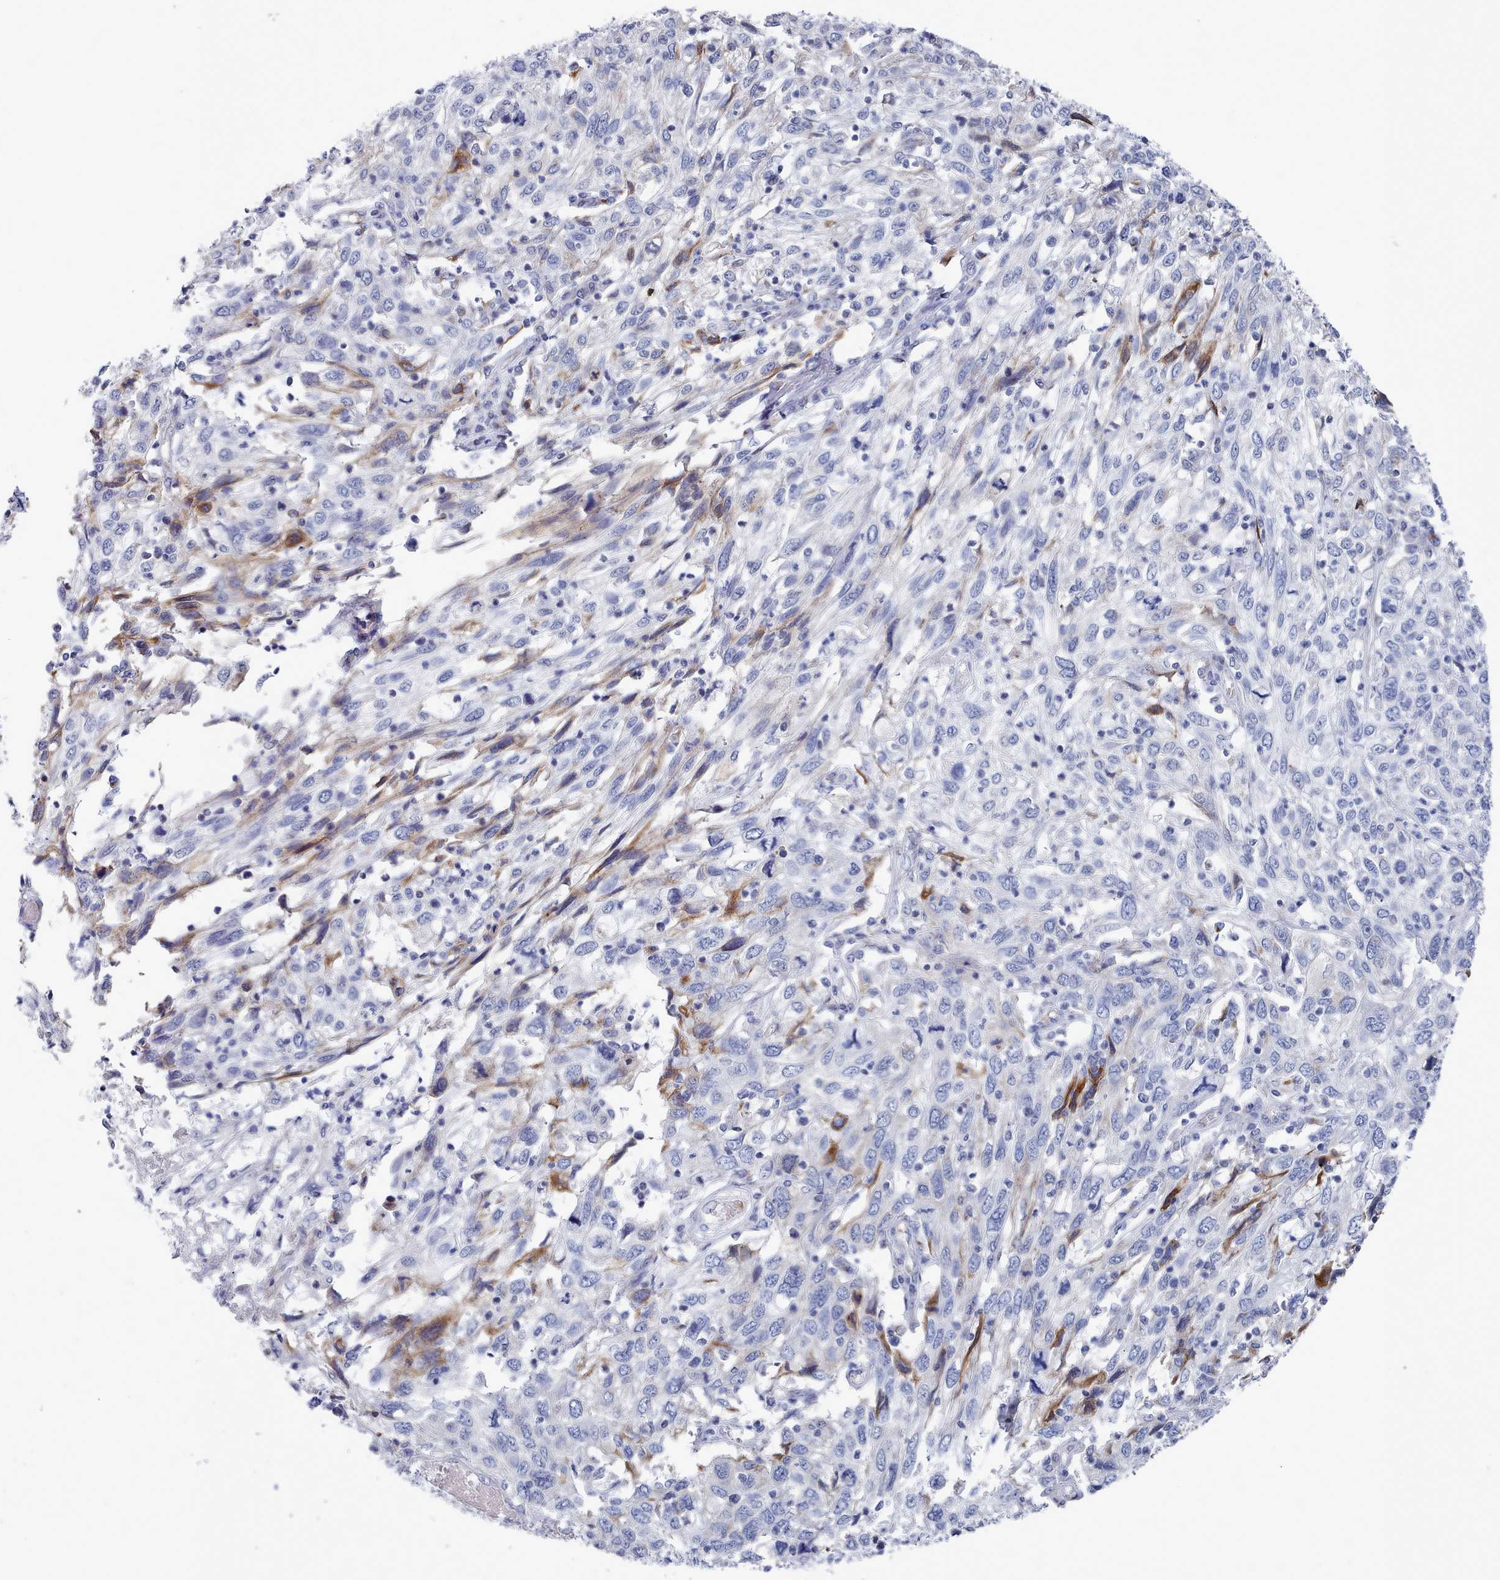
{"staining": {"intensity": "moderate", "quantity": "<25%", "location": "cytoplasmic/membranous"}, "tissue": "cervical cancer", "cell_type": "Tumor cells", "image_type": "cancer", "snomed": [{"axis": "morphology", "description": "Squamous cell carcinoma, NOS"}, {"axis": "topography", "description": "Cervix"}], "caption": "Moderate cytoplasmic/membranous protein expression is identified in approximately <25% of tumor cells in cervical cancer (squamous cell carcinoma).", "gene": "PDE4C", "patient": {"sex": "female", "age": 46}}